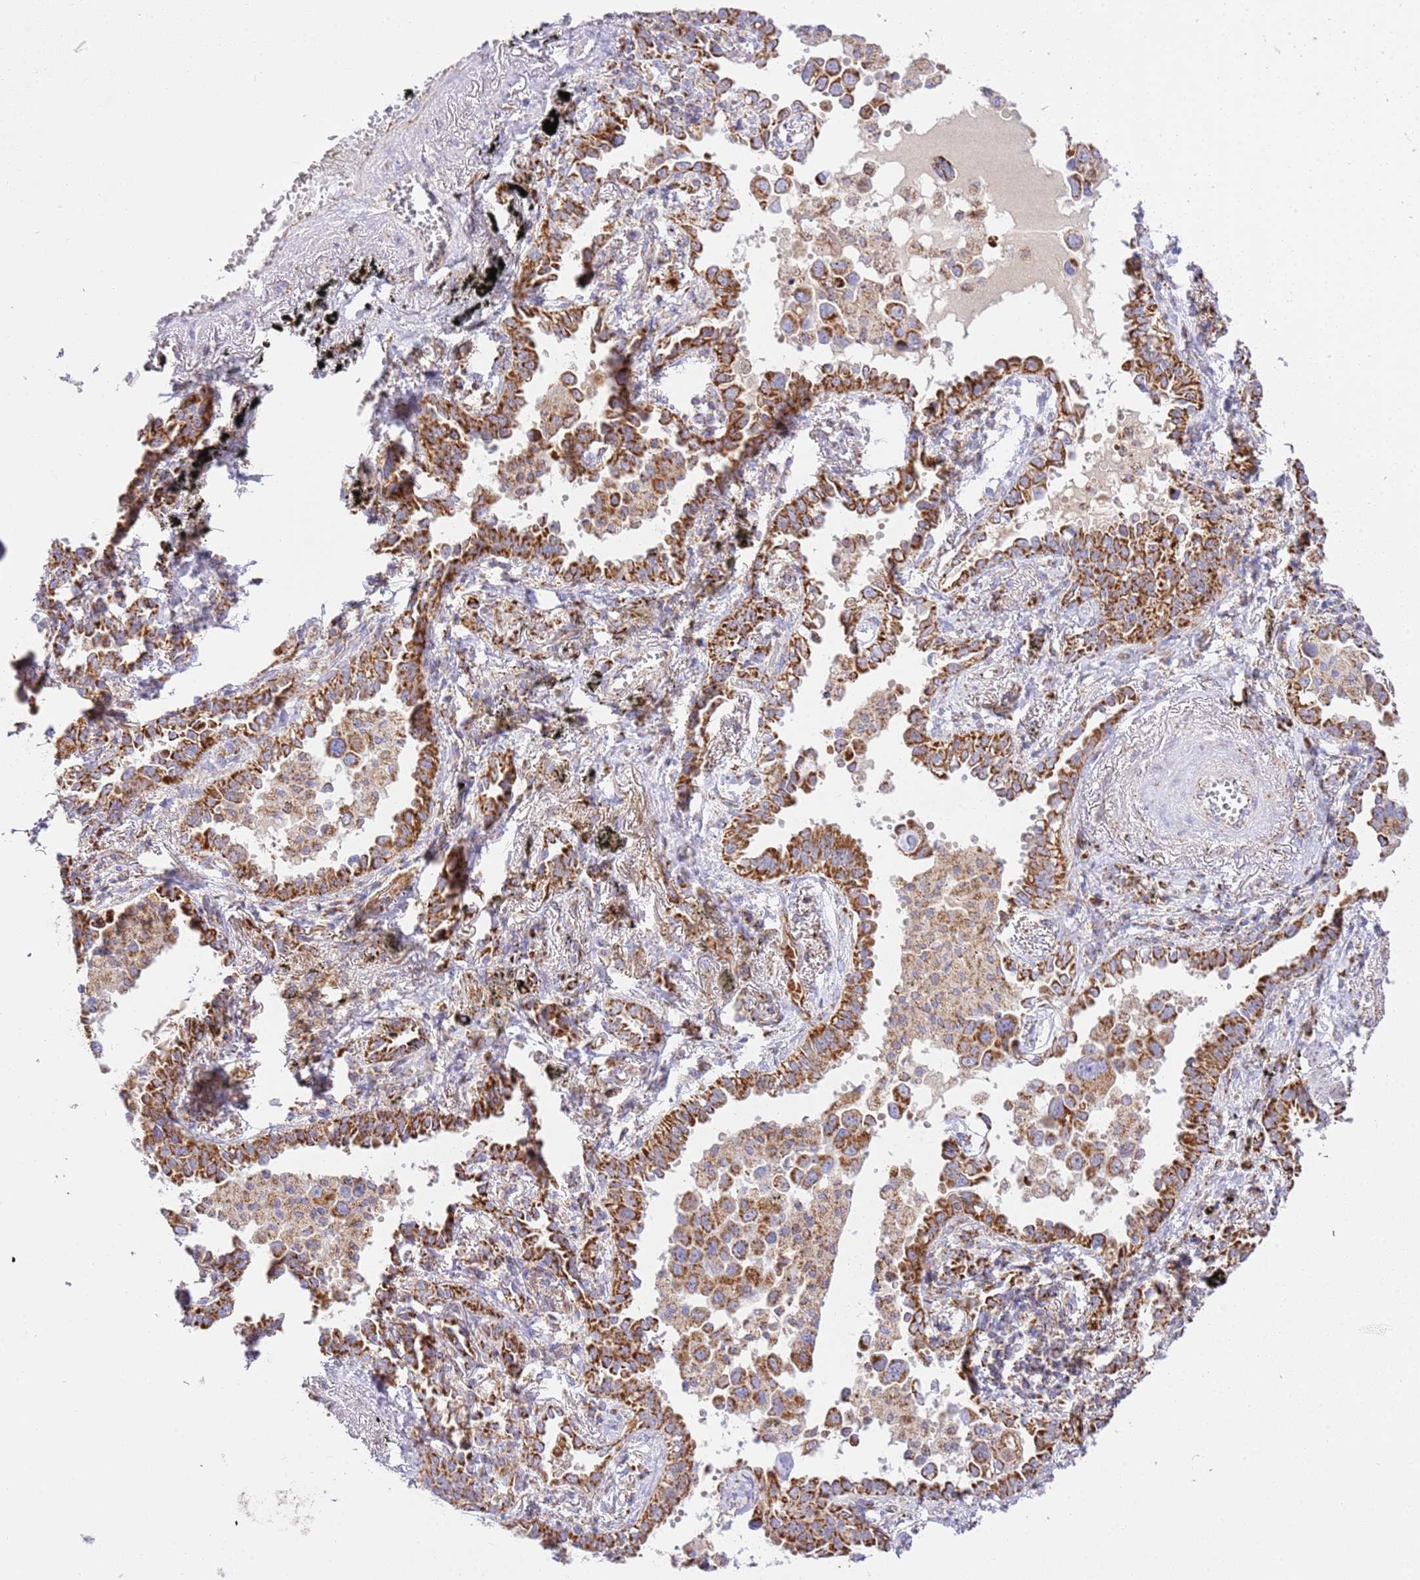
{"staining": {"intensity": "strong", "quantity": ">75%", "location": "cytoplasmic/membranous"}, "tissue": "lung cancer", "cell_type": "Tumor cells", "image_type": "cancer", "snomed": [{"axis": "morphology", "description": "Adenocarcinoma, NOS"}, {"axis": "topography", "description": "Lung"}], "caption": "This image displays immunohistochemistry staining of human lung adenocarcinoma, with high strong cytoplasmic/membranous positivity in about >75% of tumor cells.", "gene": "ZBTB39", "patient": {"sex": "male", "age": 67}}